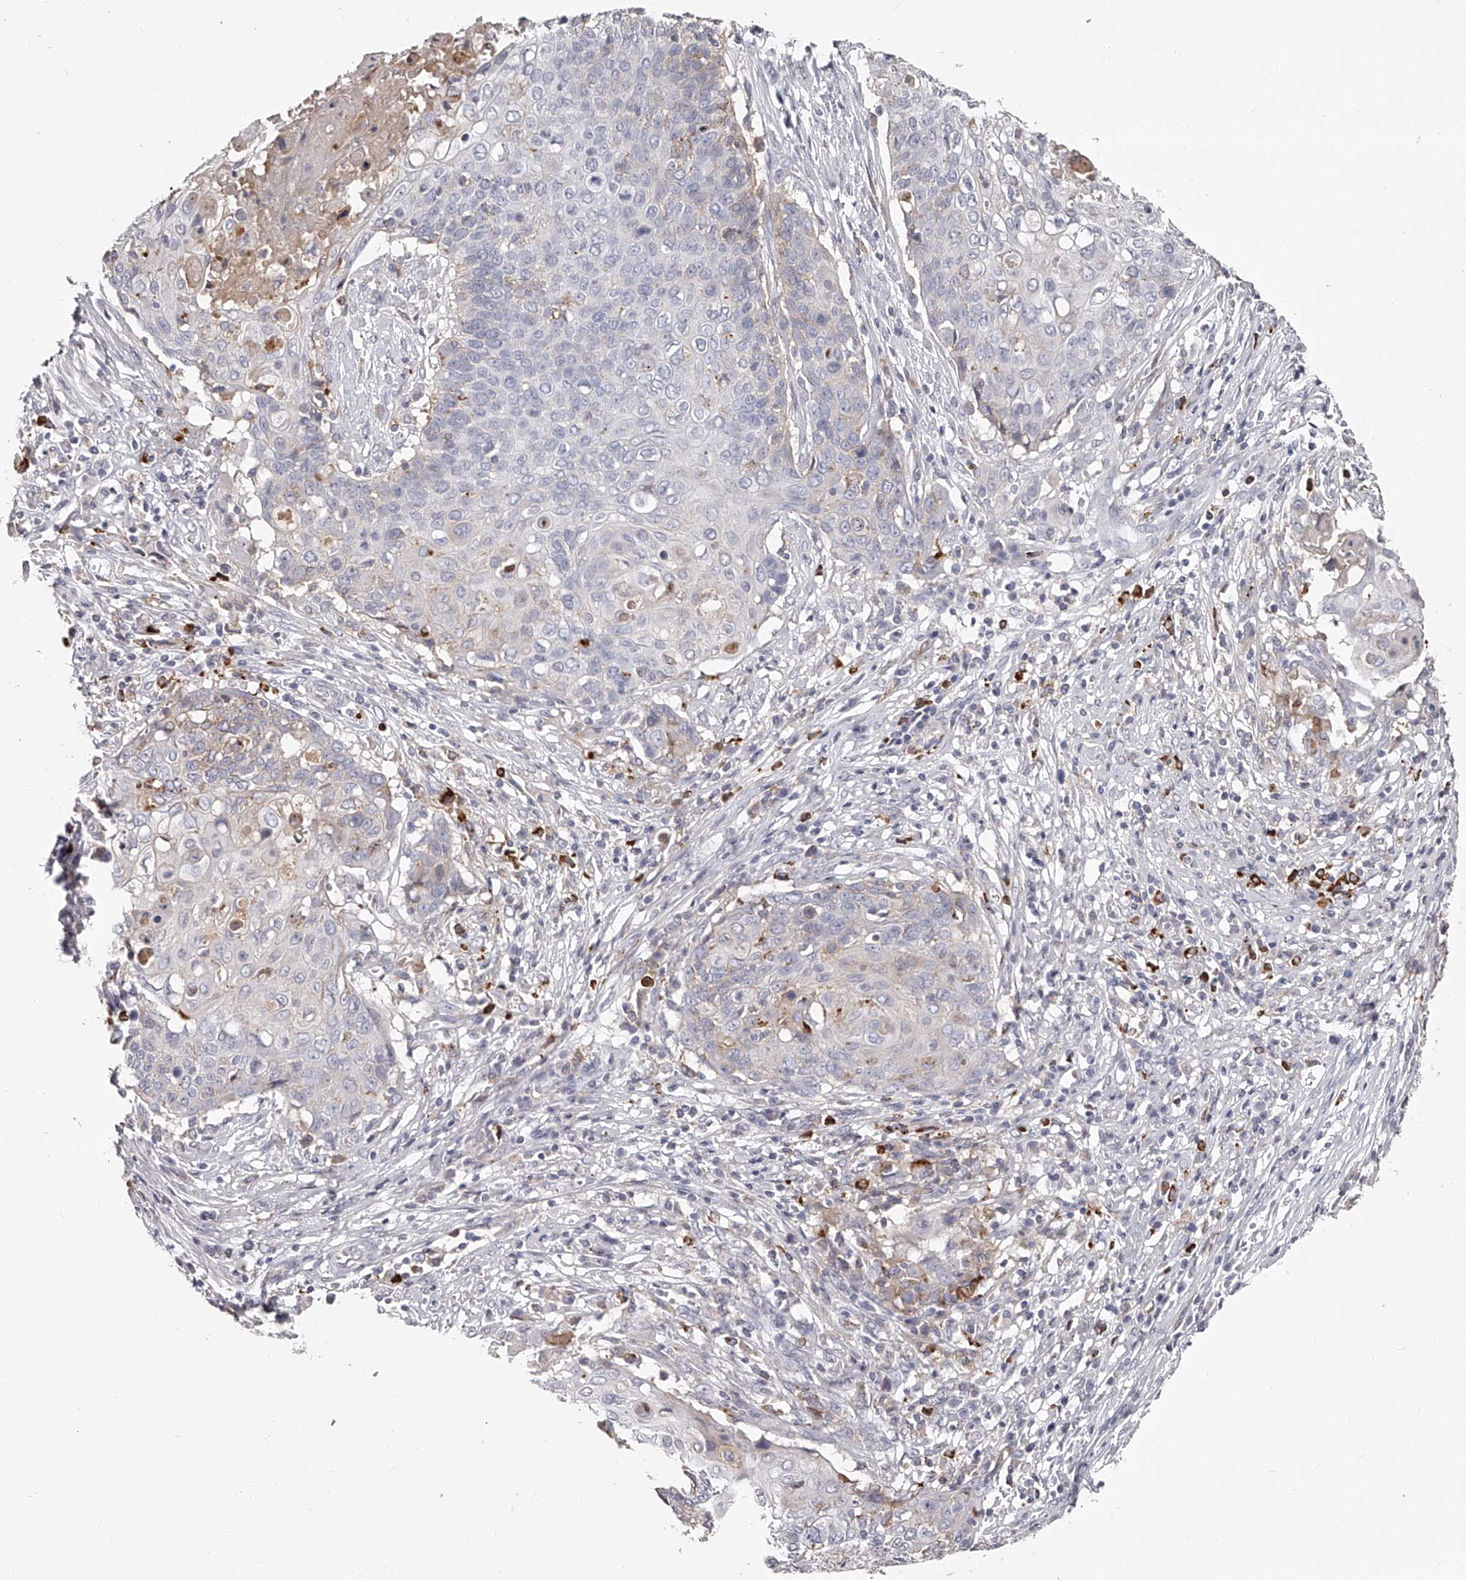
{"staining": {"intensity": "weak", "quantity": "<25%", "location": "cytoplasmic/membranous"}, "tissue": "cervical cancer", "cell_type": "Tumor cells", "image_type": "cancer", "snomed": [{"axis": "morphology", "description": "Squamous cell carcinoma, NOS"}, {"axis": "topography", "description": "Cervix"}], "caption": "Immunohistochemistry (IHC) of human cervical cancer (squamous cell carcinoma) shows no expression in tumor cells. The staining is performed using DAB (3,3'-diaminobenzidine) brown chromogen with nuclei counter-stained in using hematoxylin.", "gene": "PACSIN1", "patient": {"sex": "female", "age": 39}}